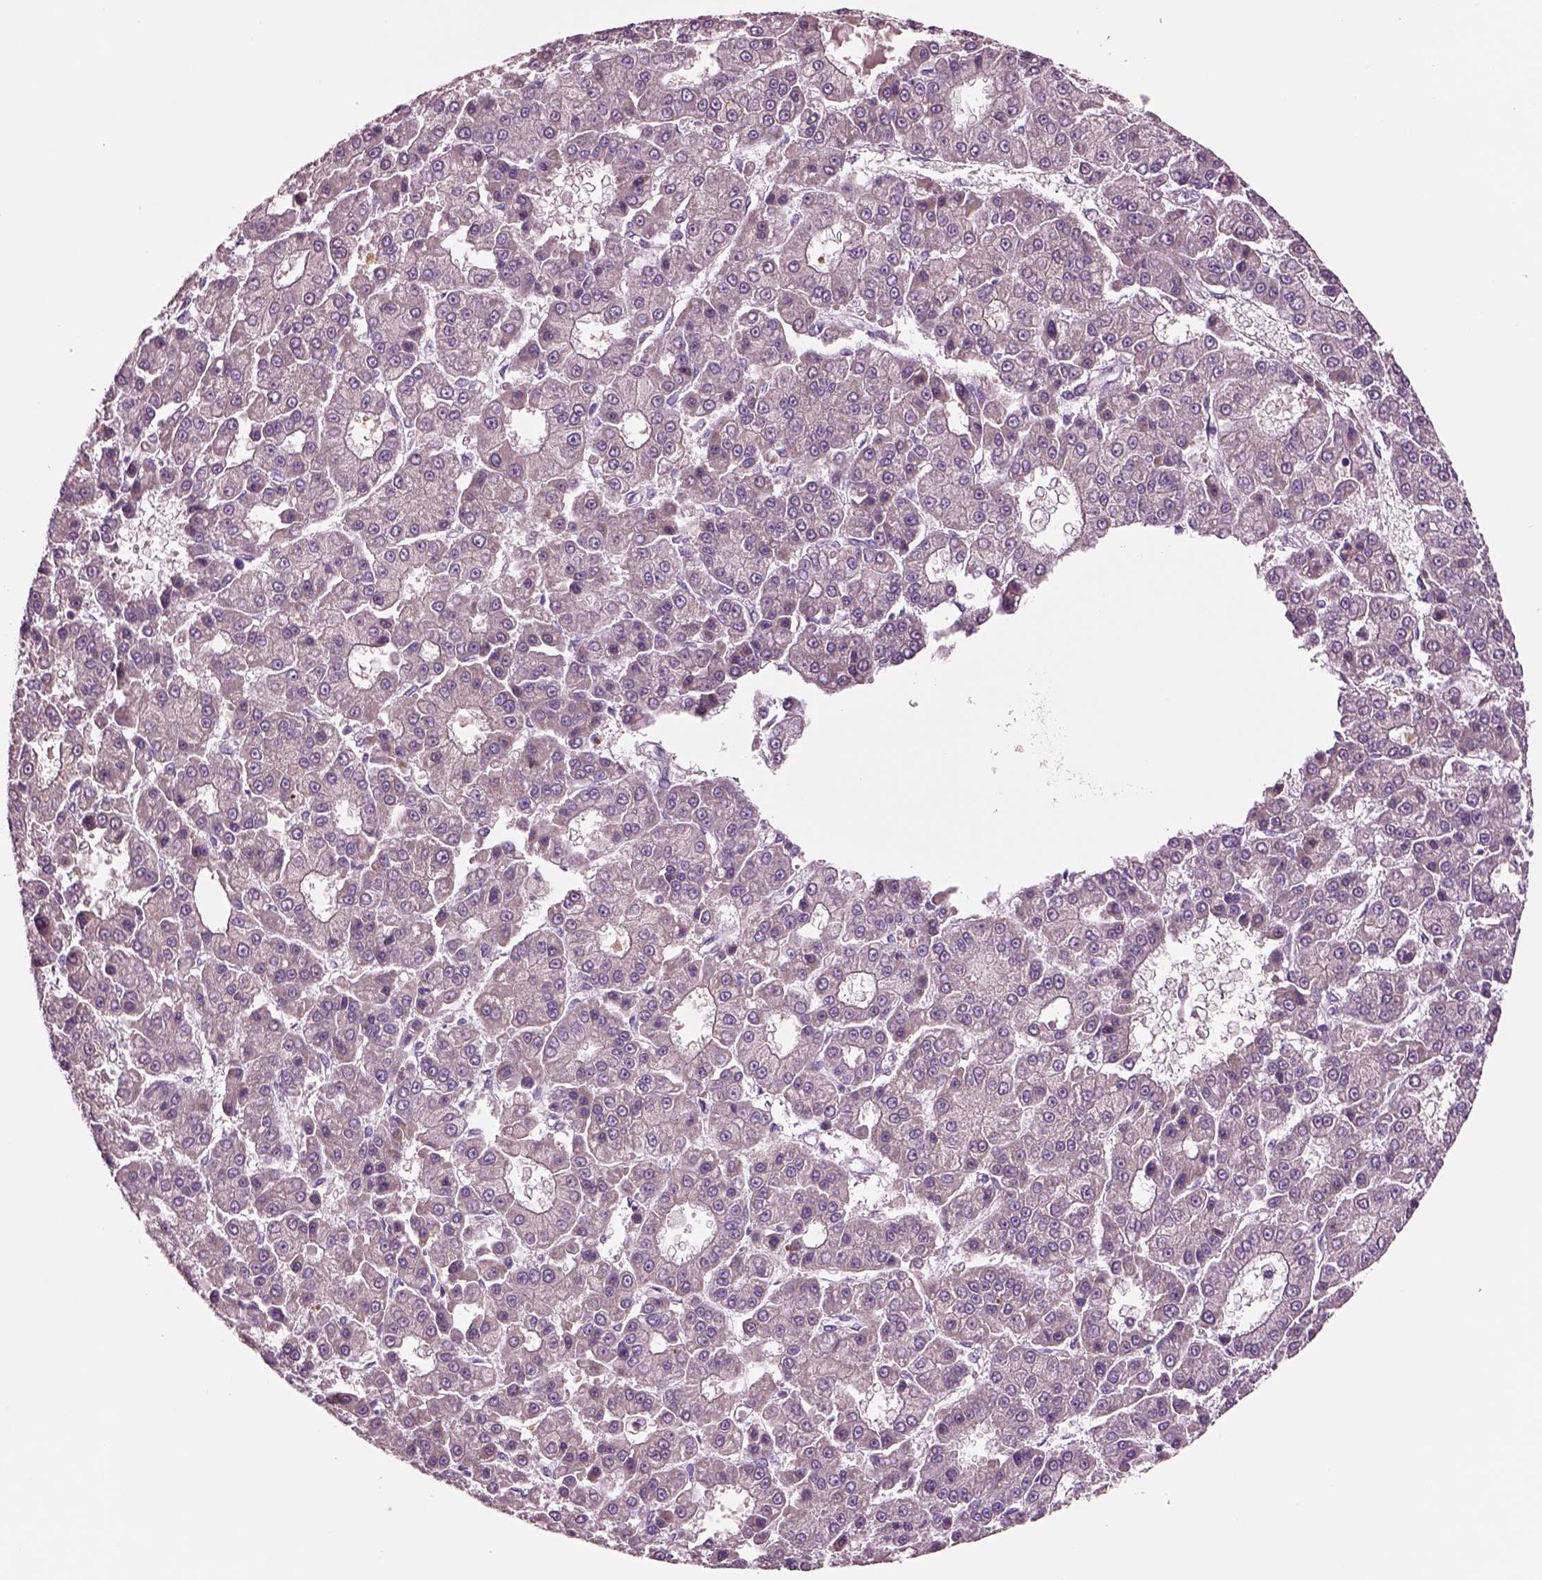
{"staining": {"intensity": "negative", "quantity": "none", "location": "none"}, "tissue": "liver cancer", "cell_type": "Tumor cells", "image_type": "cancer", "snomed": [{"axis": "morphology", "description": "Carcinoma, Hepatocellular, NOS"}, {"axis": "topography", "description": "Liver"}], "caption": "Tumor cells are negative for protein expression in human liver hepatocellular carcinoma. (DAB (3,3'-diaminobenzidine) immunohistochemistry (IHC) visualized using brightfield microscopy, high magnification).", "gene": "PLPP7", "patient": {"sex": "male", "age": 70}}